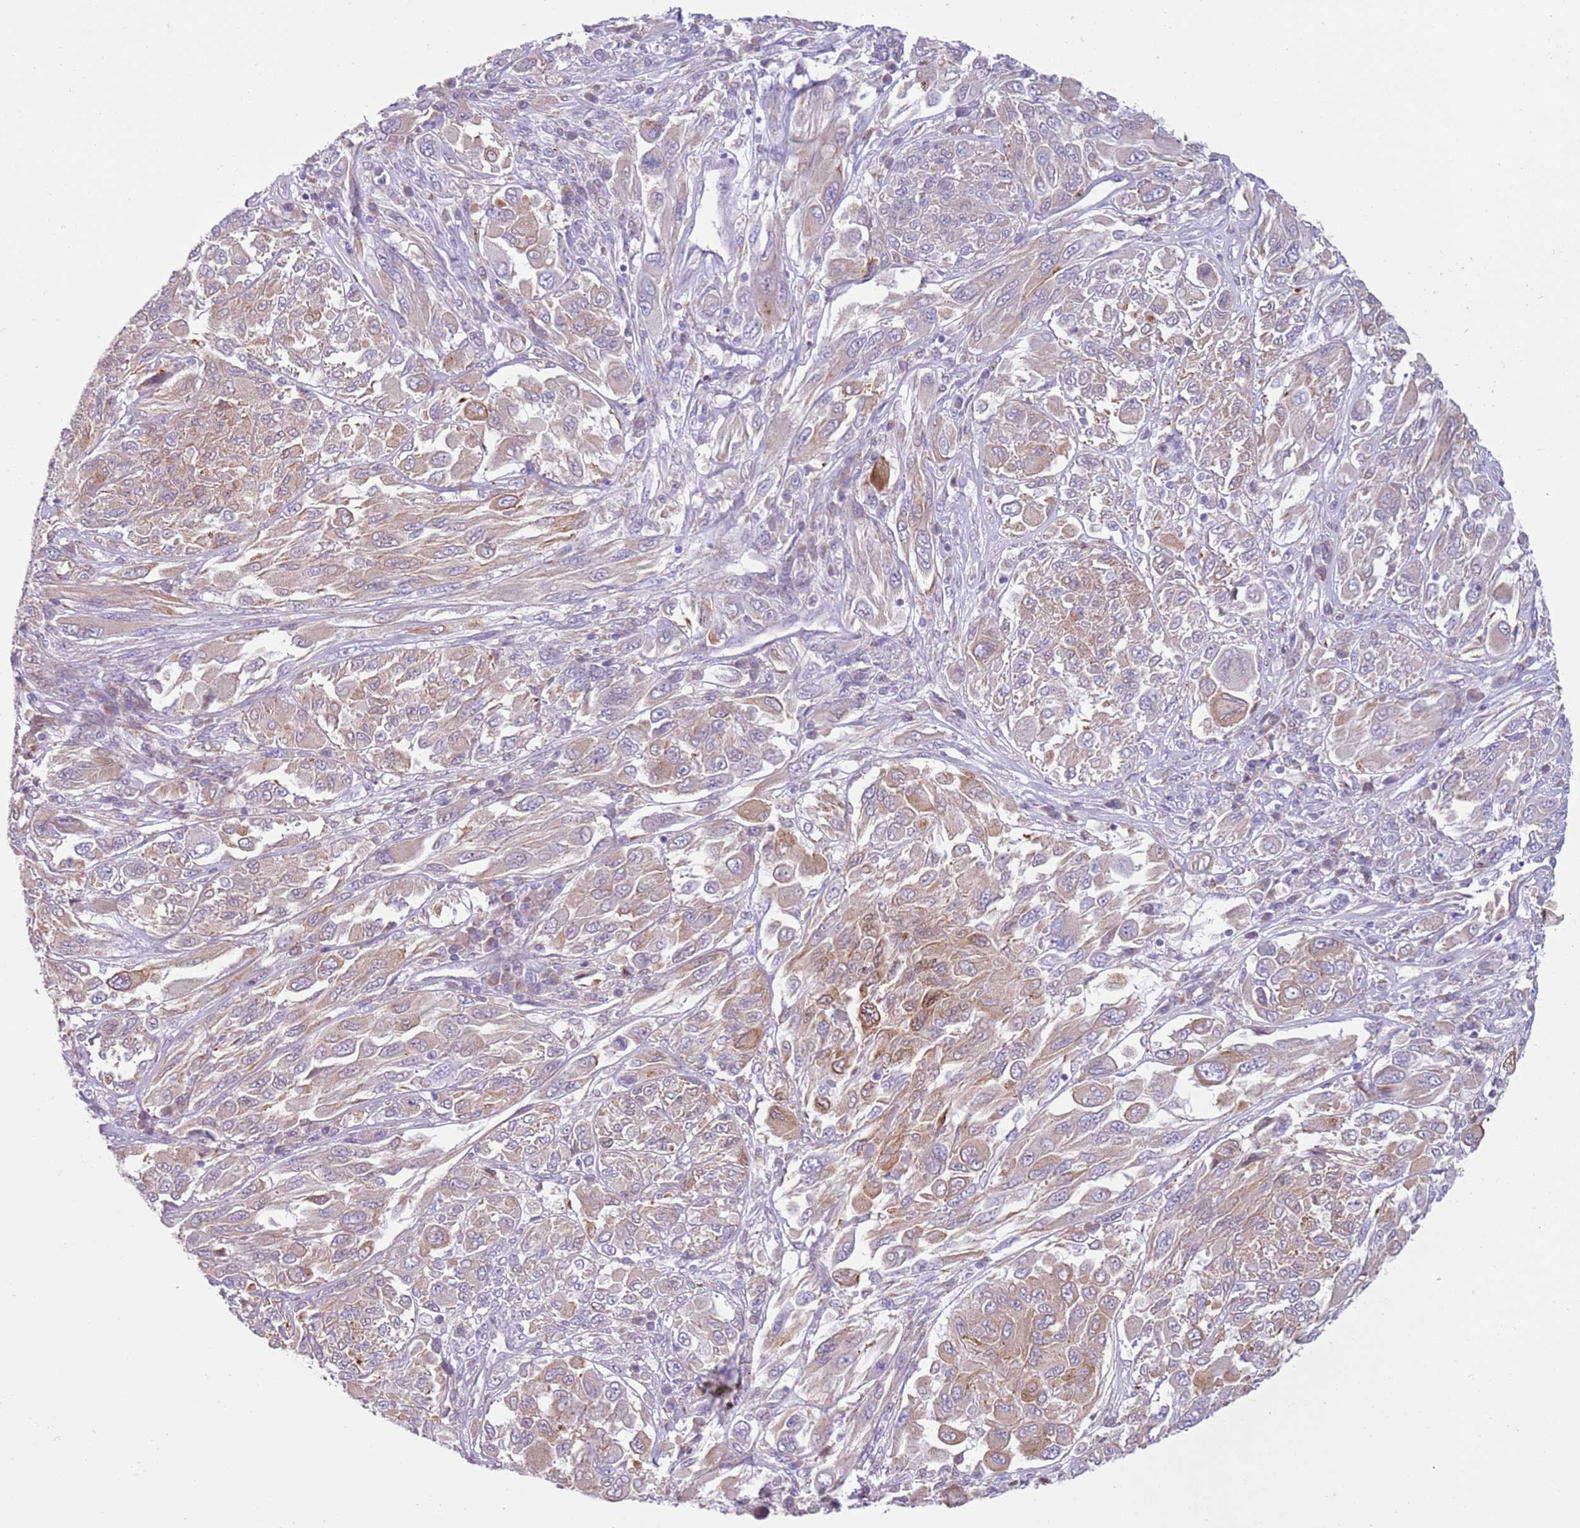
{"staining": {"intensity": "moderate", "quantity": "25%-75%", "location": "cytoplasmic/membranous"}, "tissue": "melanoma", "cell_type": "Tumor cells", "image_type": "cancer", "snomed": [{"axis": "morphology", "description": "Malignant melanoma, NOS"}, {"axis": "topography", "description": "Skin"}], "caption": "Human melanoma stained for a protein (brown) demonstrates moderate cytoplasmic/membranous positive expression in about 25%-75% of tumor cells.", "gene": "OAF", "patient": {"sex": "female", "age": 91}}